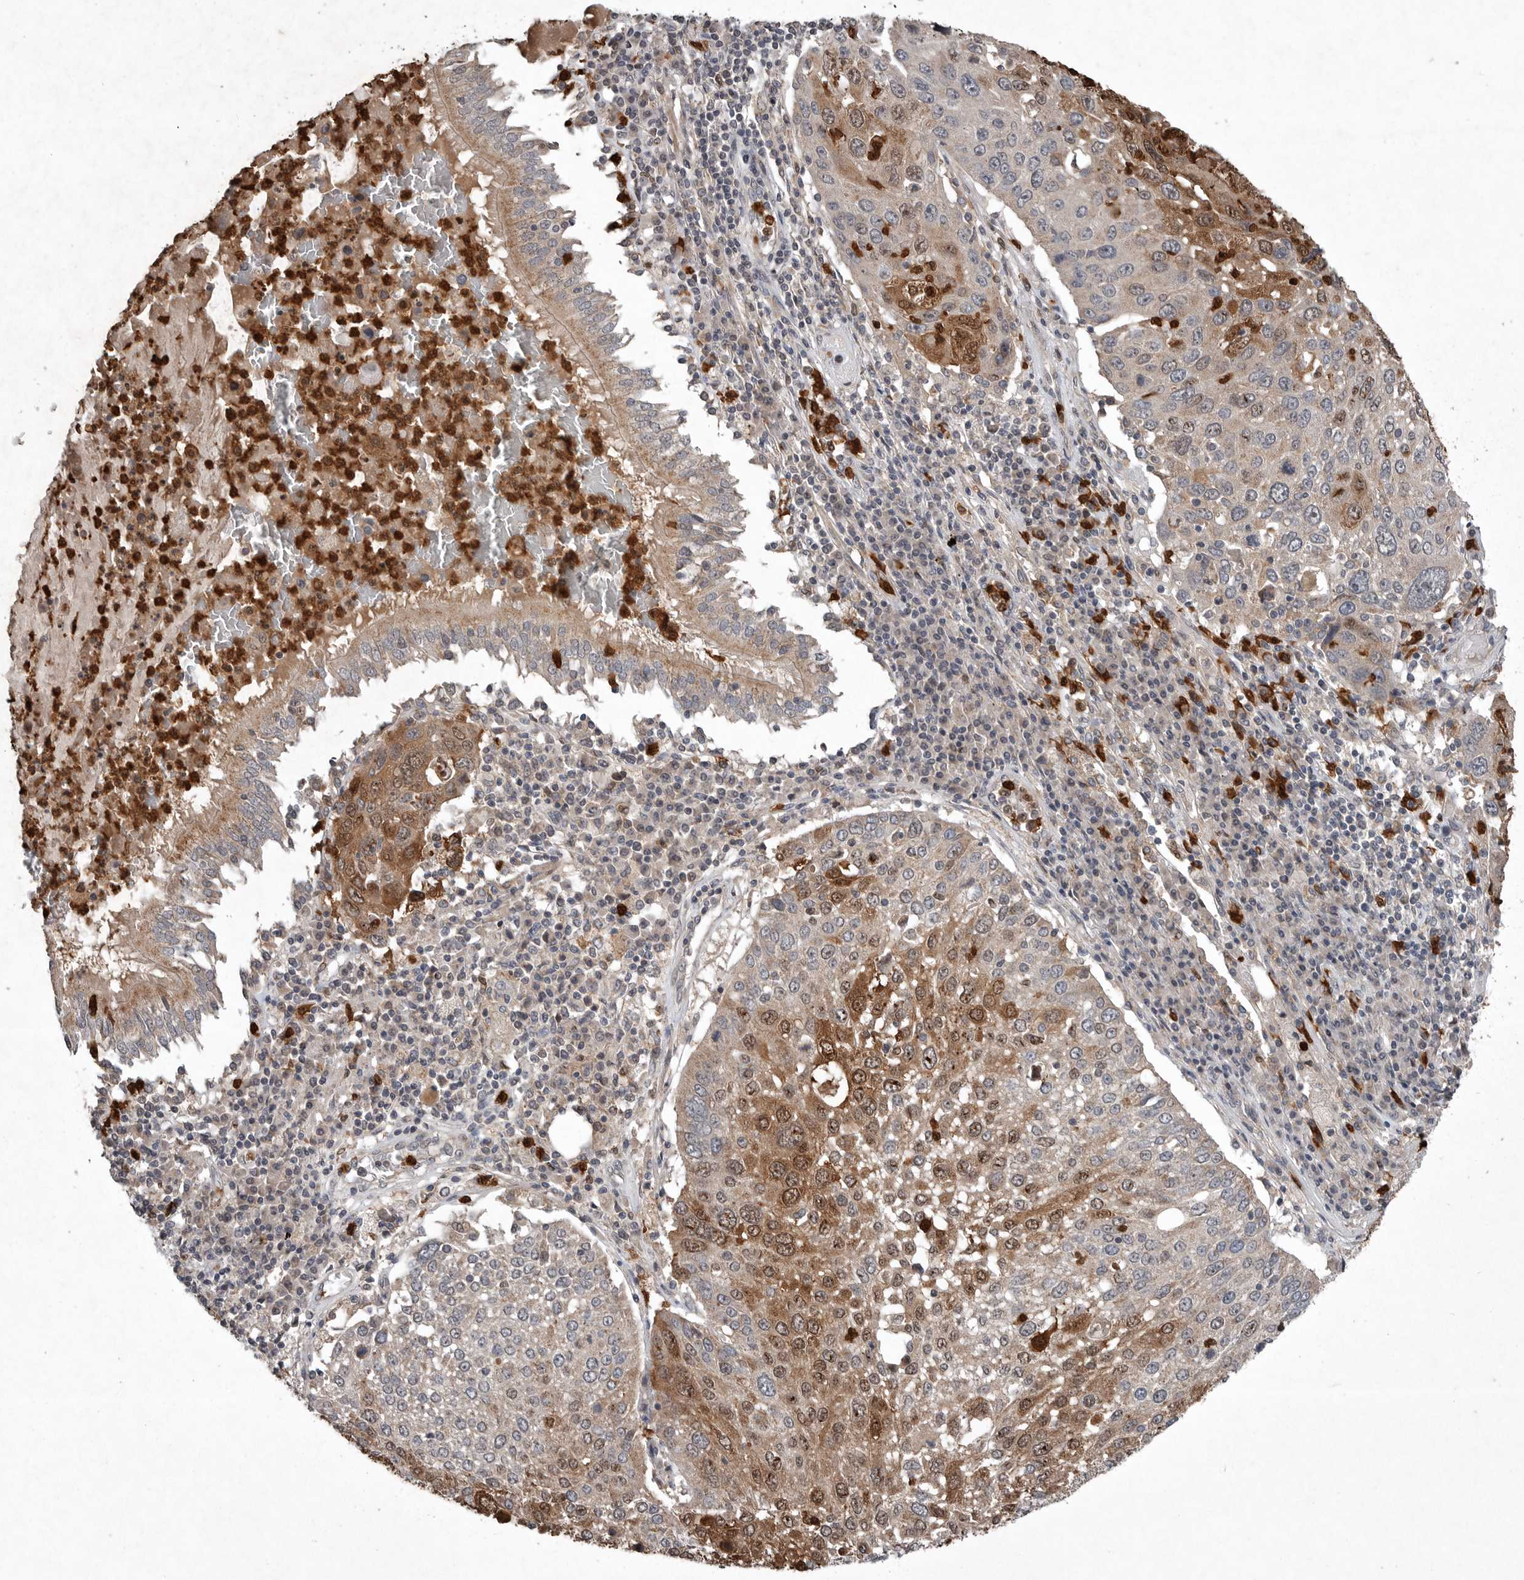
{"staining": {"intensity": "moderate", "quantity": "25%-75%", "location": "cytoplasmic/membranous,nuclear"}, "tissue": "lung cancer", "cell_type": "Tumor cells", "image_type": "cancer", "snomed": [{"axis": "morphology", "description": "Squamous cell carcinoma, NOS"}, {"axis": "topography", "description": "Lung"}], "caption": "Immunohistochemical staining of lung cancer (squamous cell carcinoma) demonstrates medium levels of moderate cytoplasmic/membranous and nuclear staining in approximately 25%-75% of tumor cells.", "gene": "SCP2", "patient": {"sex": "male", "age": 65}}